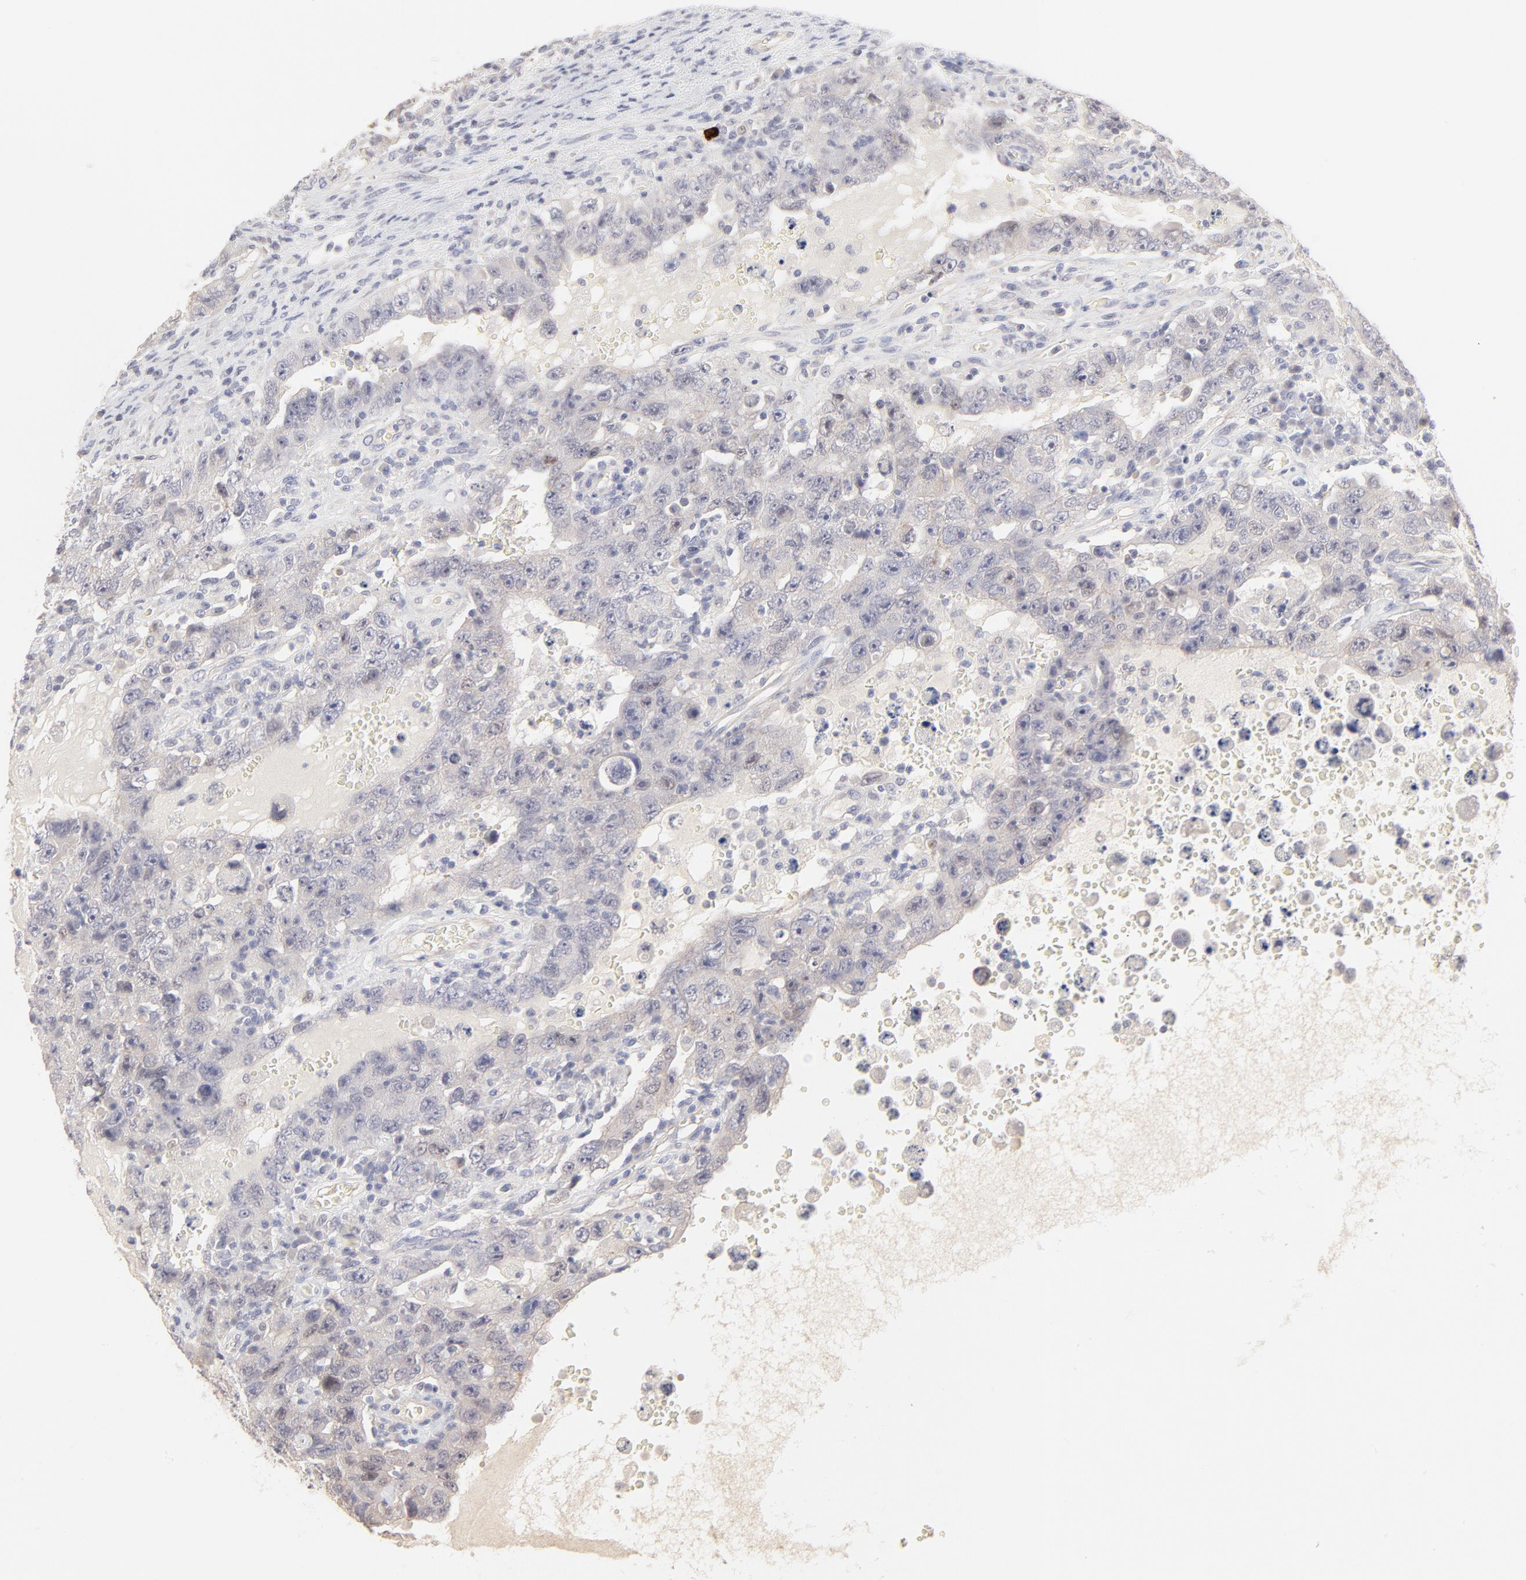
{"staining": {"intensity": "negative", "quantity": "none", "location": "none"}, "tissue": "testis cancer", "cell_type": "Tumor cells", "image_type": "cancer", "snomed": [{"axis": "morphology", "description": "Carcinoma, Embryonal, NOS"}, {"axis": "topography", "description": "Testis"}], "caption": "Immunohistochemistry (IHC) image of human testis cancer (embryonal carcinoma) stained for a protein (brown), which demonstrates no expression in tumor cells.", "gene": "ELF3", "patient": {"sex": "male", "age": 26}}